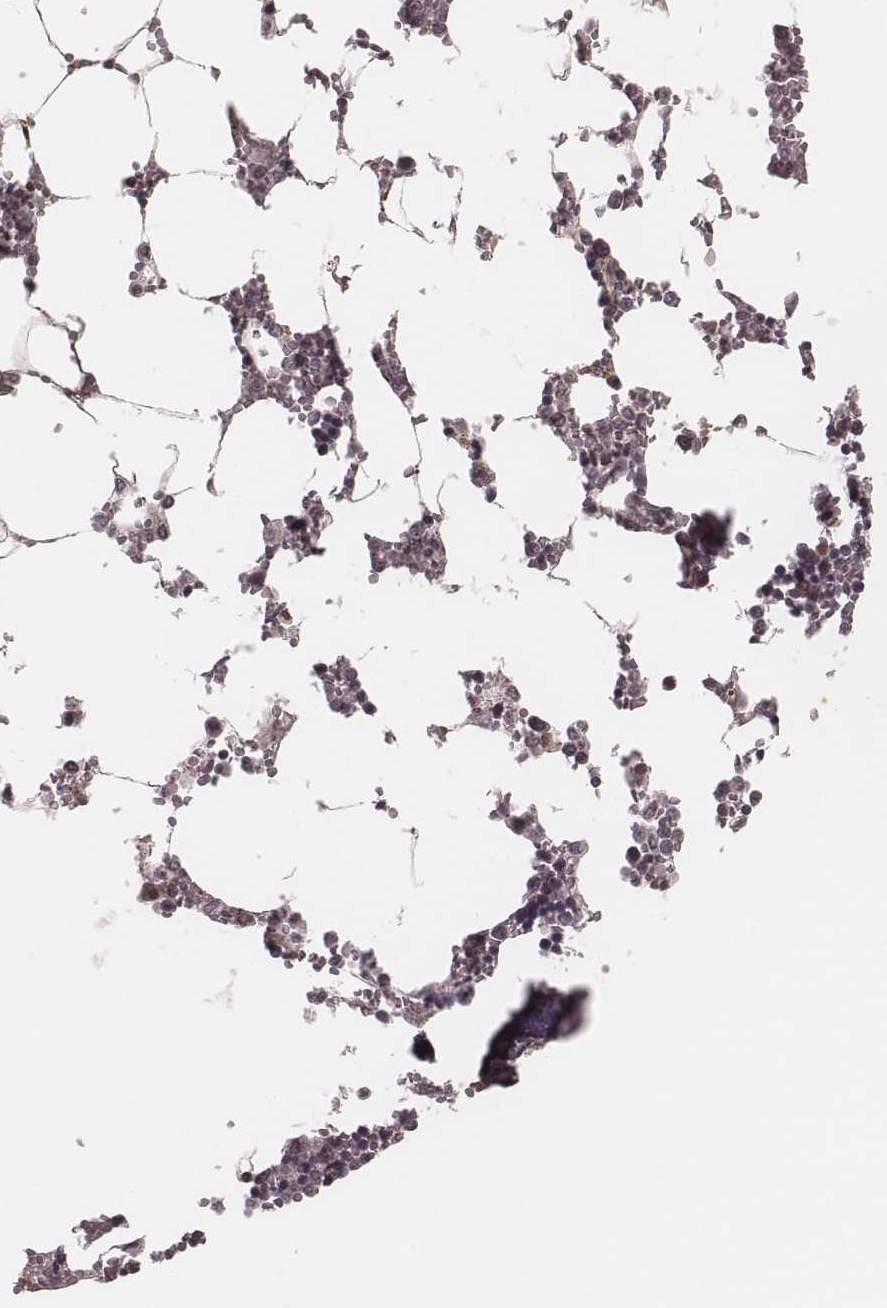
{"staining": {"intensity": "weak", "quantity": "<25%", "location": "cytoplasmic/membranous"}, "tissue": "bone marrow", "cell_type": "Hematopoietic cells", "image_type": "normal", "snomed": [{"axis": "morphology", "description": "Normal tissue, NOS"}, {"axis": "topography", "description": "Bone marrow"}], "caption": "Immunohistochemical staining of unremarkable human bone marrow exhibits no significant positivity in hematopoietic cells.", "gene": "IL5", "patient": {"sex": "male", "age": 54}}